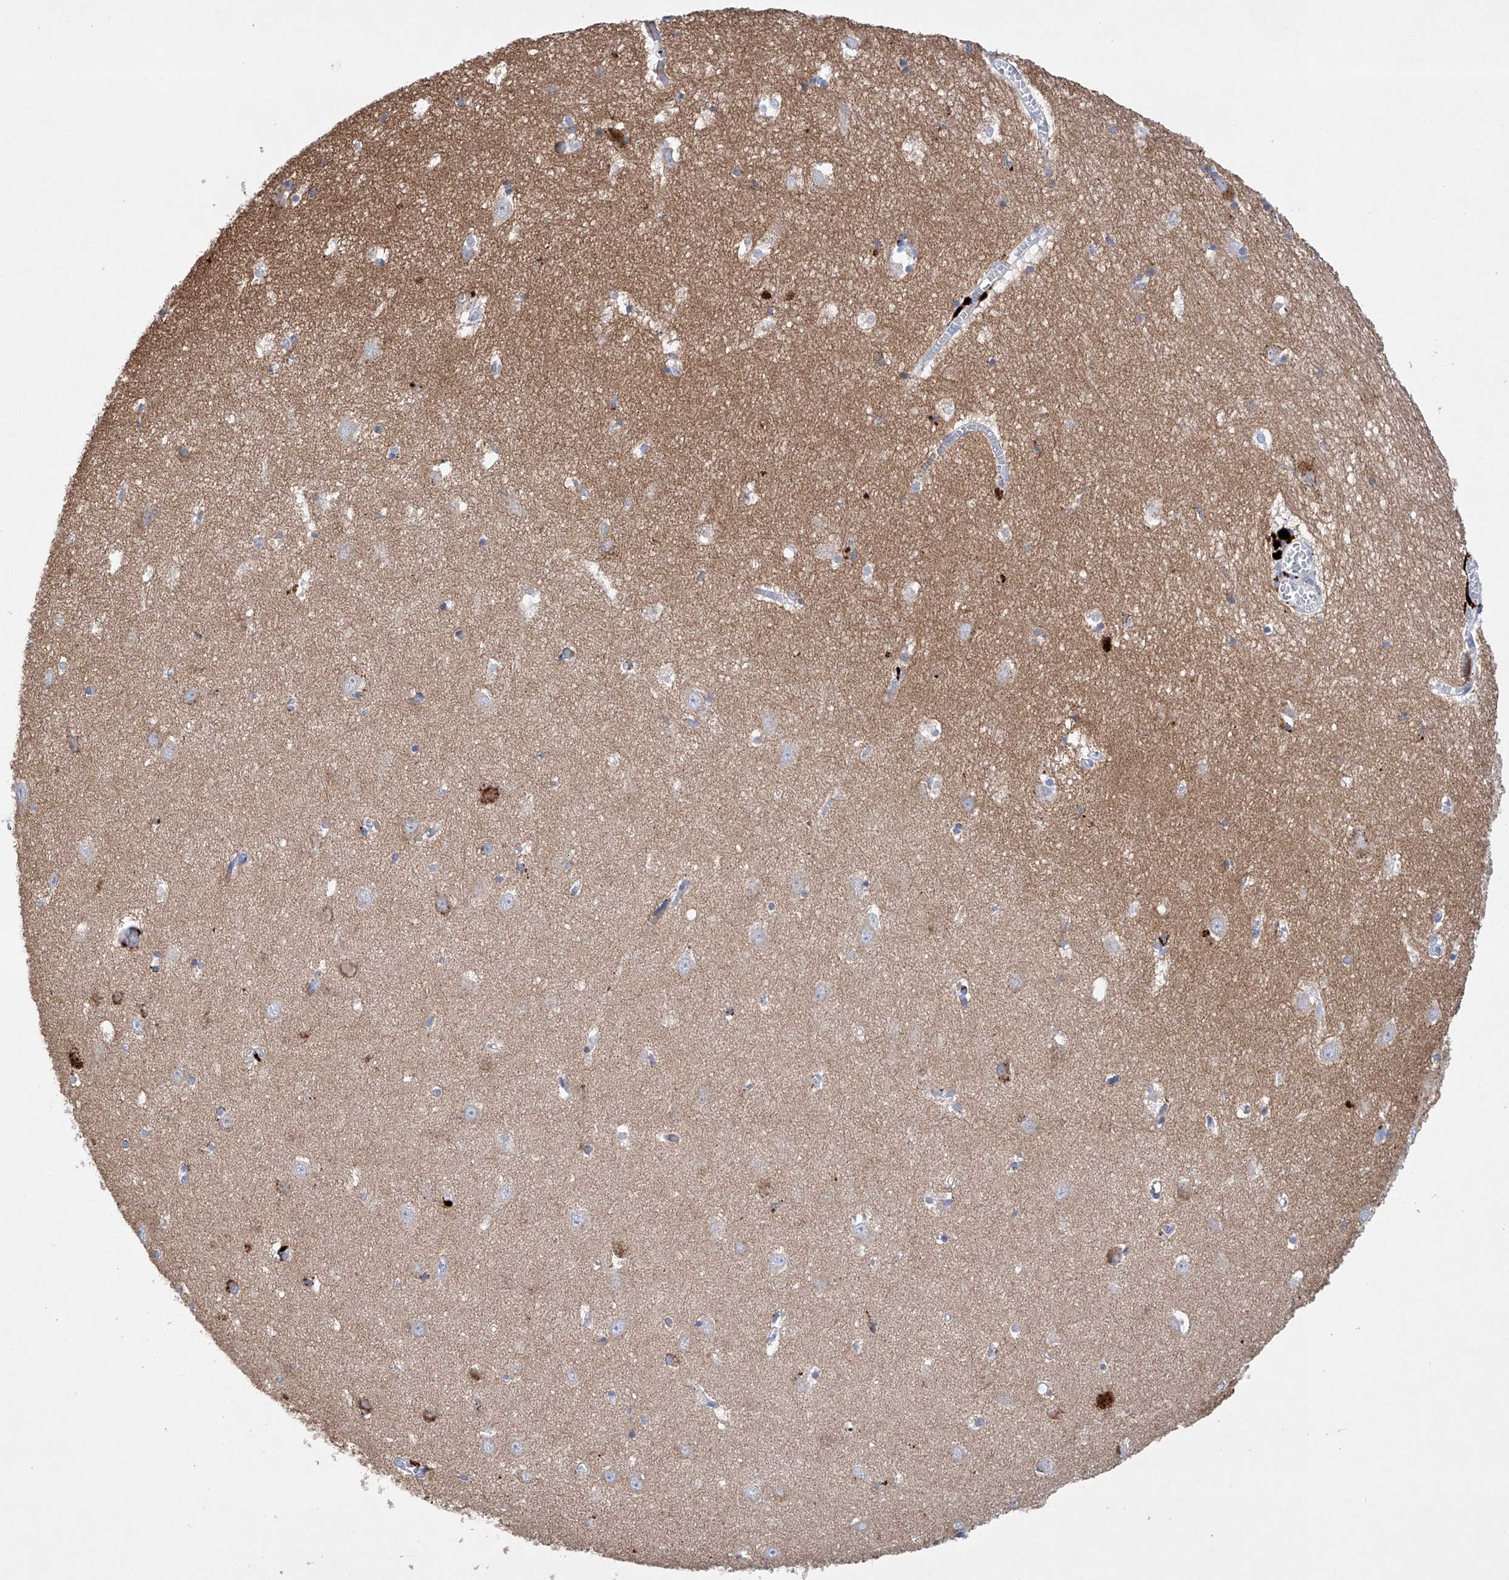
{"staining": {"intensity": "negative", "quantity": "none", "location": "none"}, "tissue": "hippocampus", "cell_type": "Glial cells", "image_type": "normal", "snomed": [{"axis": "morphology", "description": "Normal tissue, NOS"}, {"axis": "topography", "description": "Hippocampus"}], "caption": "Immunohistochemistry of benign human hippocampus exhibits no staining in glial cells.", "gene": "LURAP1", "patient": {"sex": "female", "age": 64}}